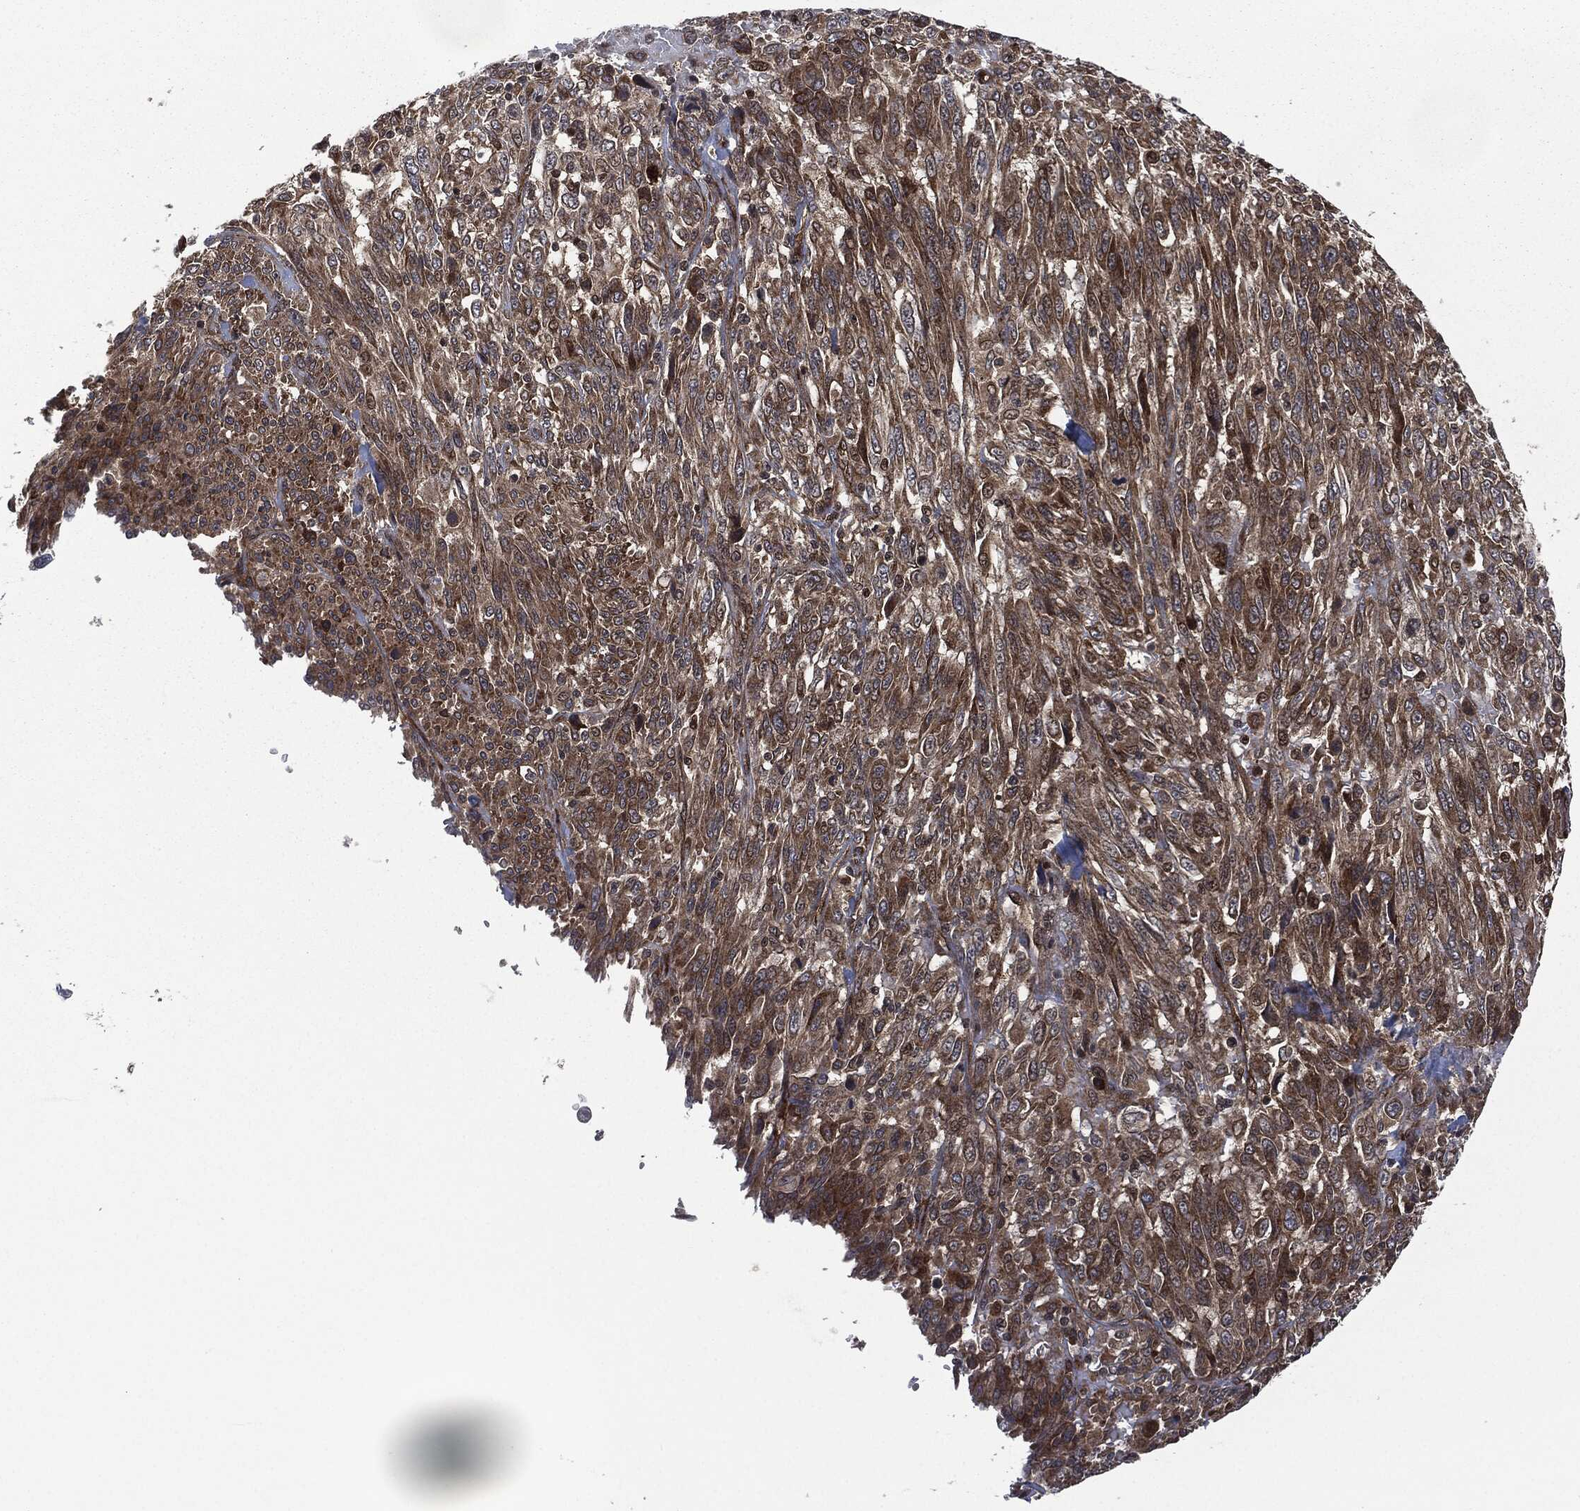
{"staining": {"intensity": "strong", "quantity": ">75%", "location": "cytoplasmic/membranous"}, "tissue": "melanoma", "cell_type": "Tumor cells", "image_type": "cancer", "snomed": [{"axis": "morphology", "description": "Malignant melanoma, NOS"}, {"axis": "topography", "description": "Skin"}], "caption": "Tumor cells show strong cytoplasmic/membranous positivity in about >75% of cells in malignant melanoma.", "gene": "HRAS", "patient": {"sex": "female", "age": 91}}